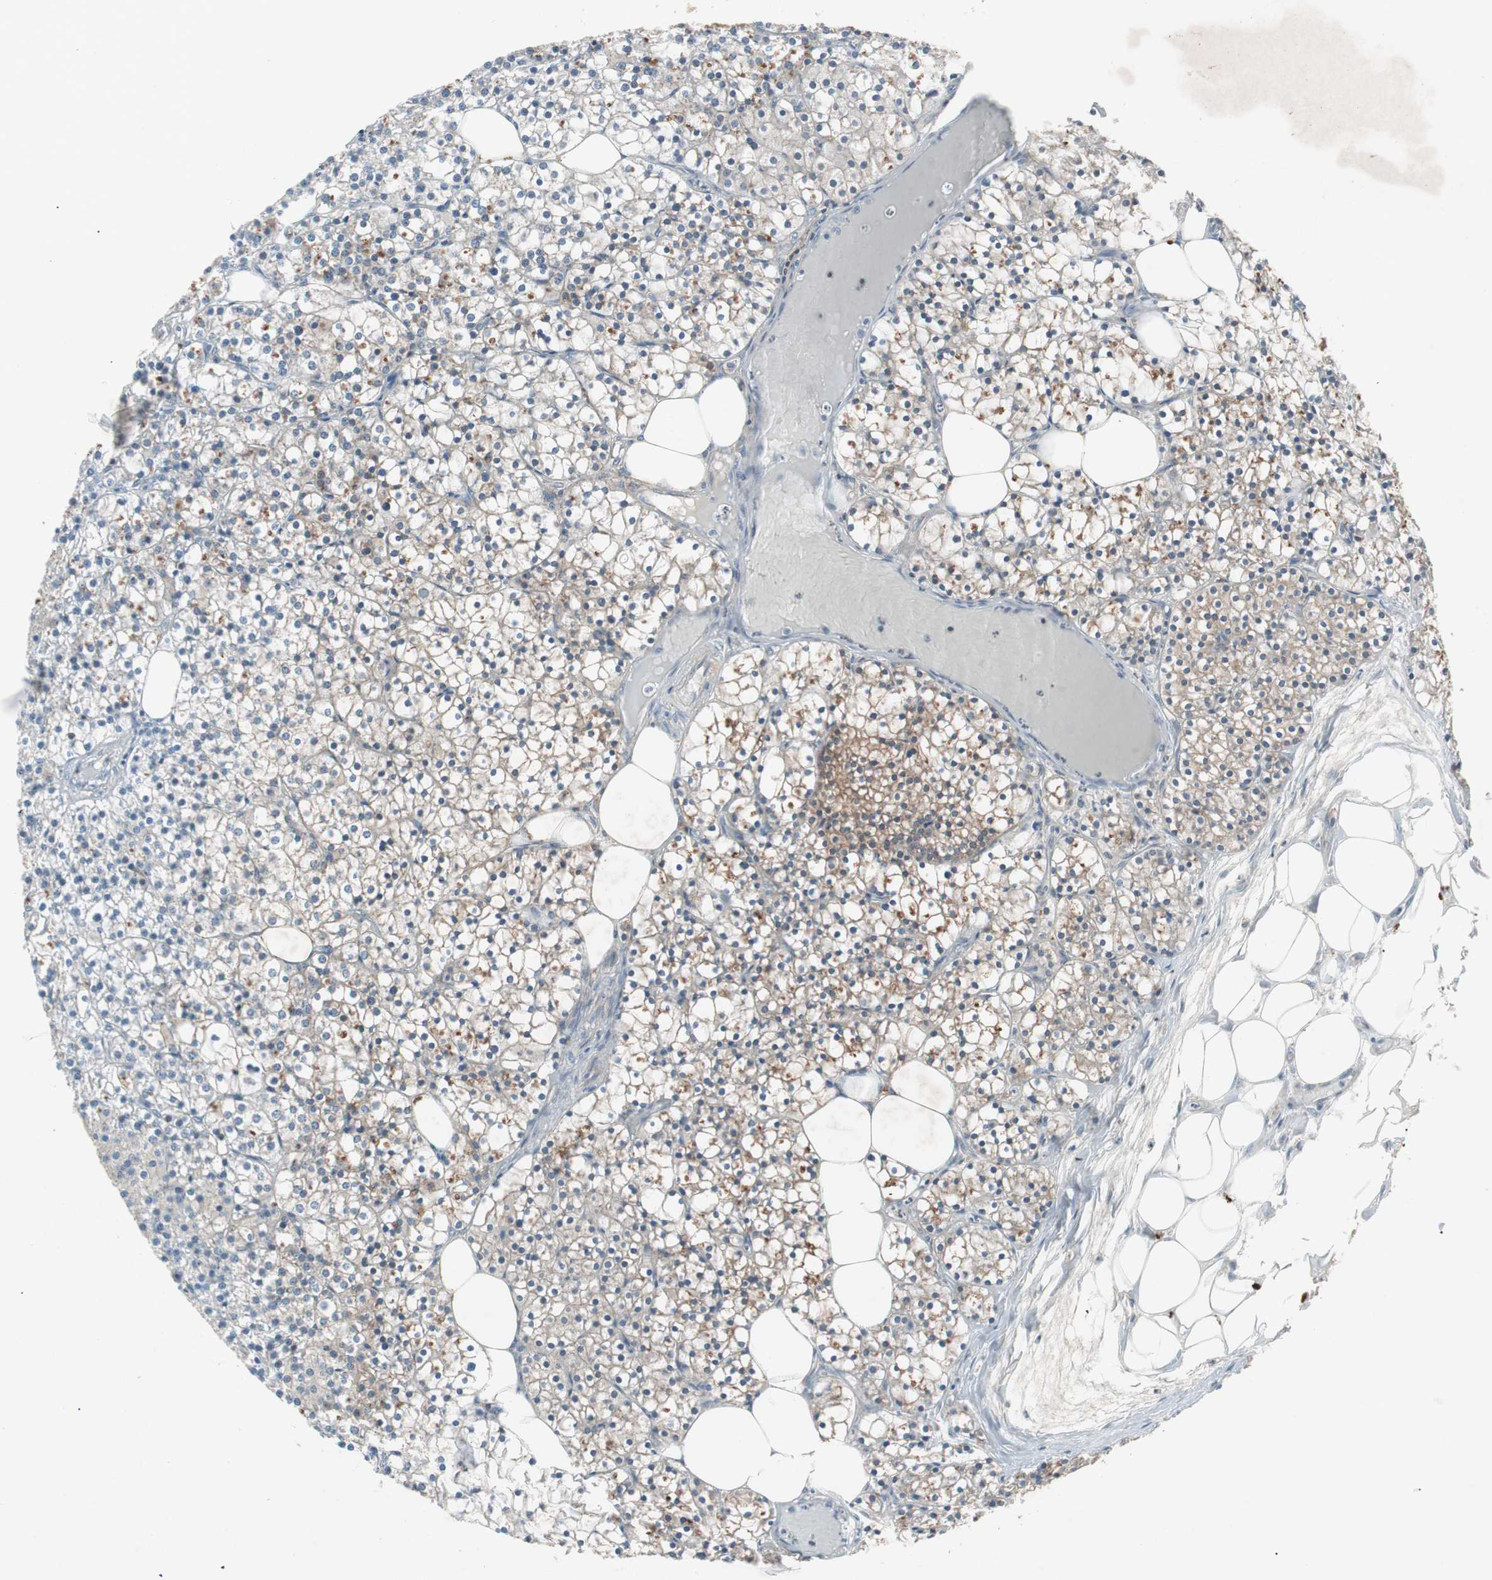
{"staining": {"intensity": "moderate", "quantity": ">75%", "location": "cytoplasmic/membranous"}, "tissue": "parathyroid gland", "cell_type": "Glandular cells", "image_type": "normal", "snomed": [{"axis": "morphology", "description": "Normal tissue, NOS"}, {"axis": "topography", "description": "Parathyroid gland"}], "caption": "This photomicrograph shows normal parathyroid gland stained with immunohistochemistry to label a protein in brown. The cytoplasmic/membranous of glandular cells show moderate positivity for the protein. Nuclei are counter-stained blue.", "gene": "GALT", "patient": {"sex": "female", "age": 63}}